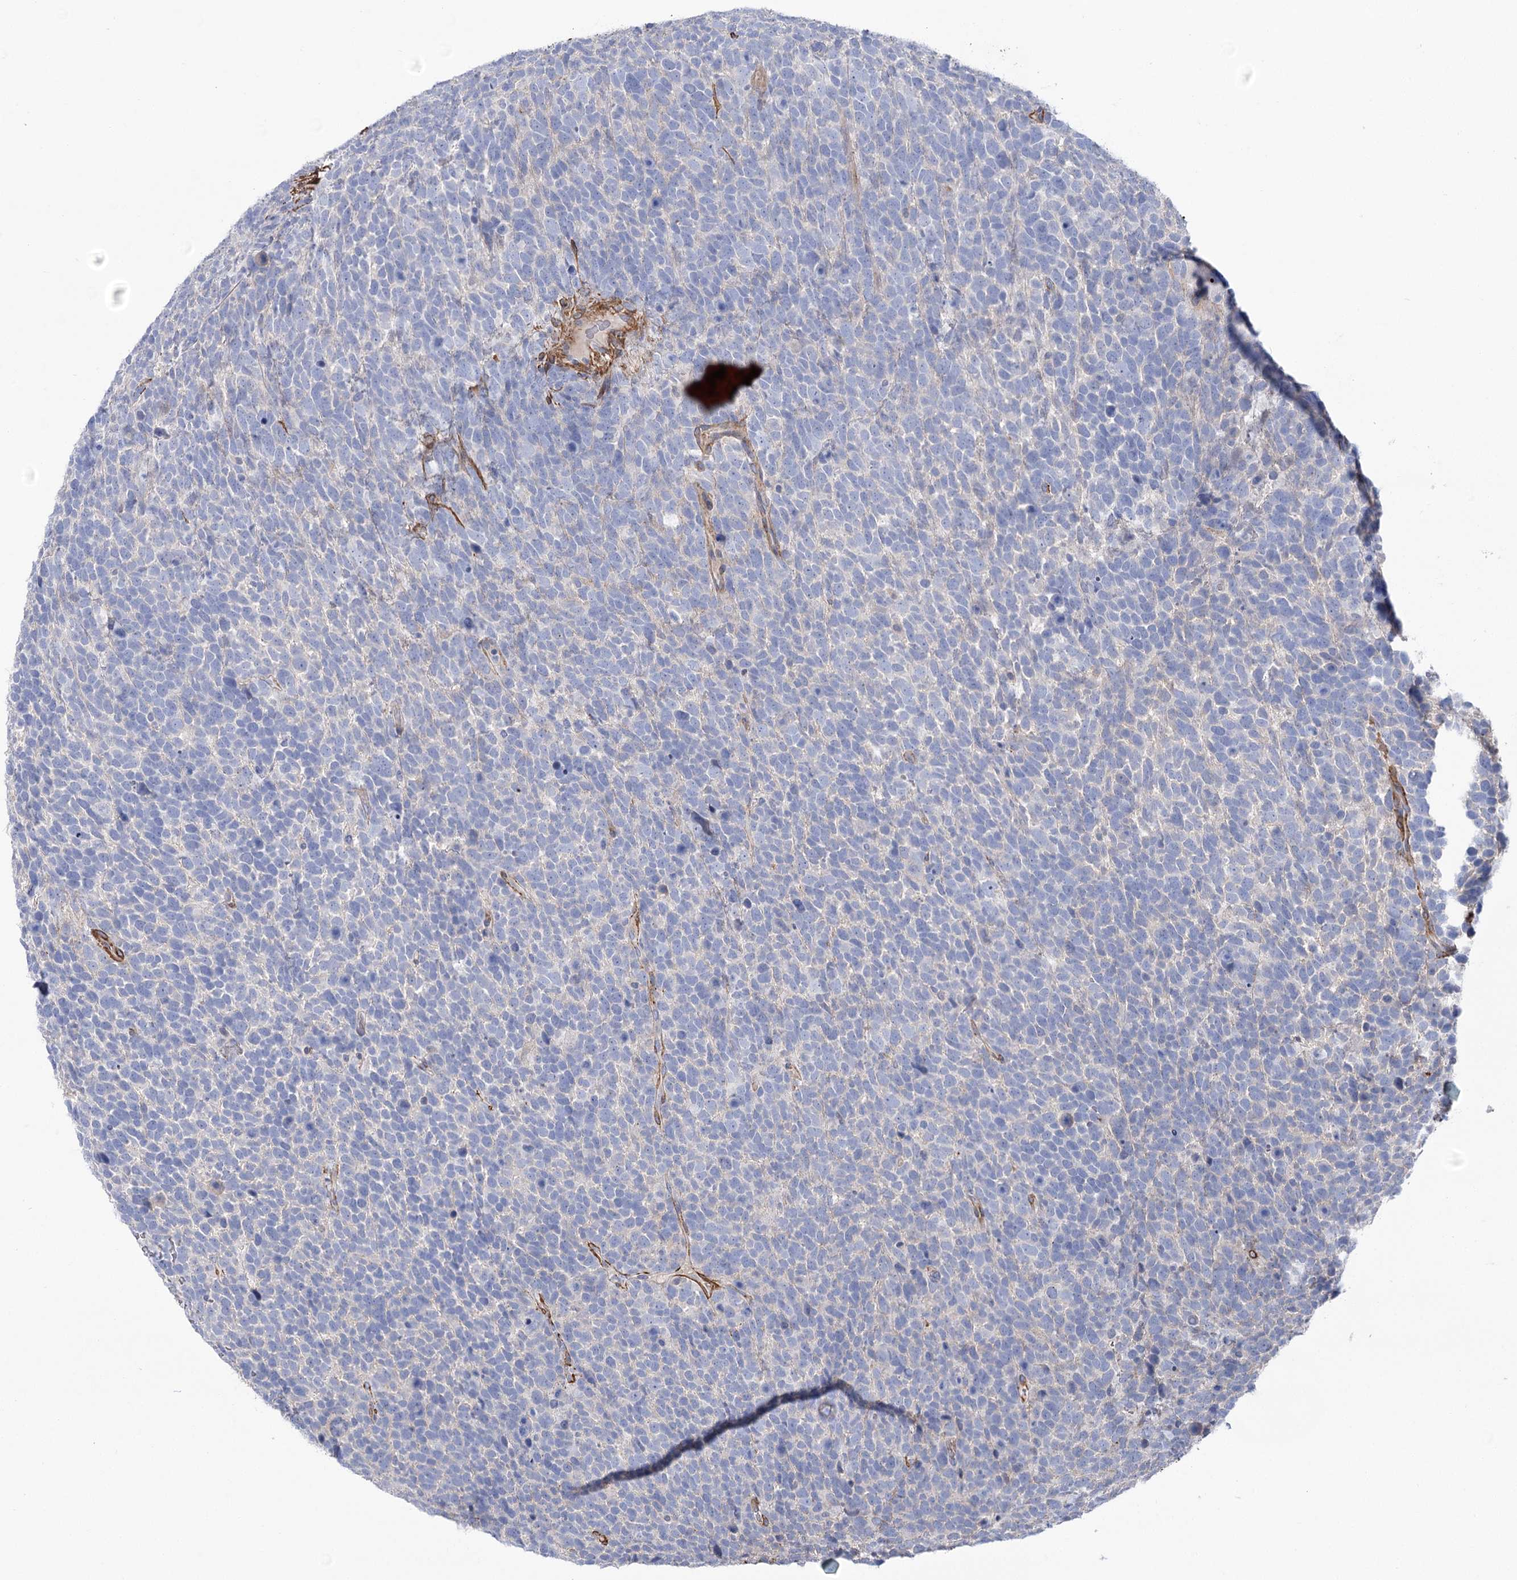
{"staining": {"intensity": "negative", "quantity": "none", "location": "none"}, "tissue": "urothelial cancer", "cell_type": "Tumor cells", "image_type": "cancer", "snomed": [{"axis": "morphology", "description": "Urothelial carcinoma, High grade"}, {"axis": "topography", "description": "Urinary bladder"}], "caption": "Immunohistochemistry of human urothelial cancer reveals no staining in tumor cells.", "gene": "WASHC3", "patient": {"sex": "female", "age": 82}}